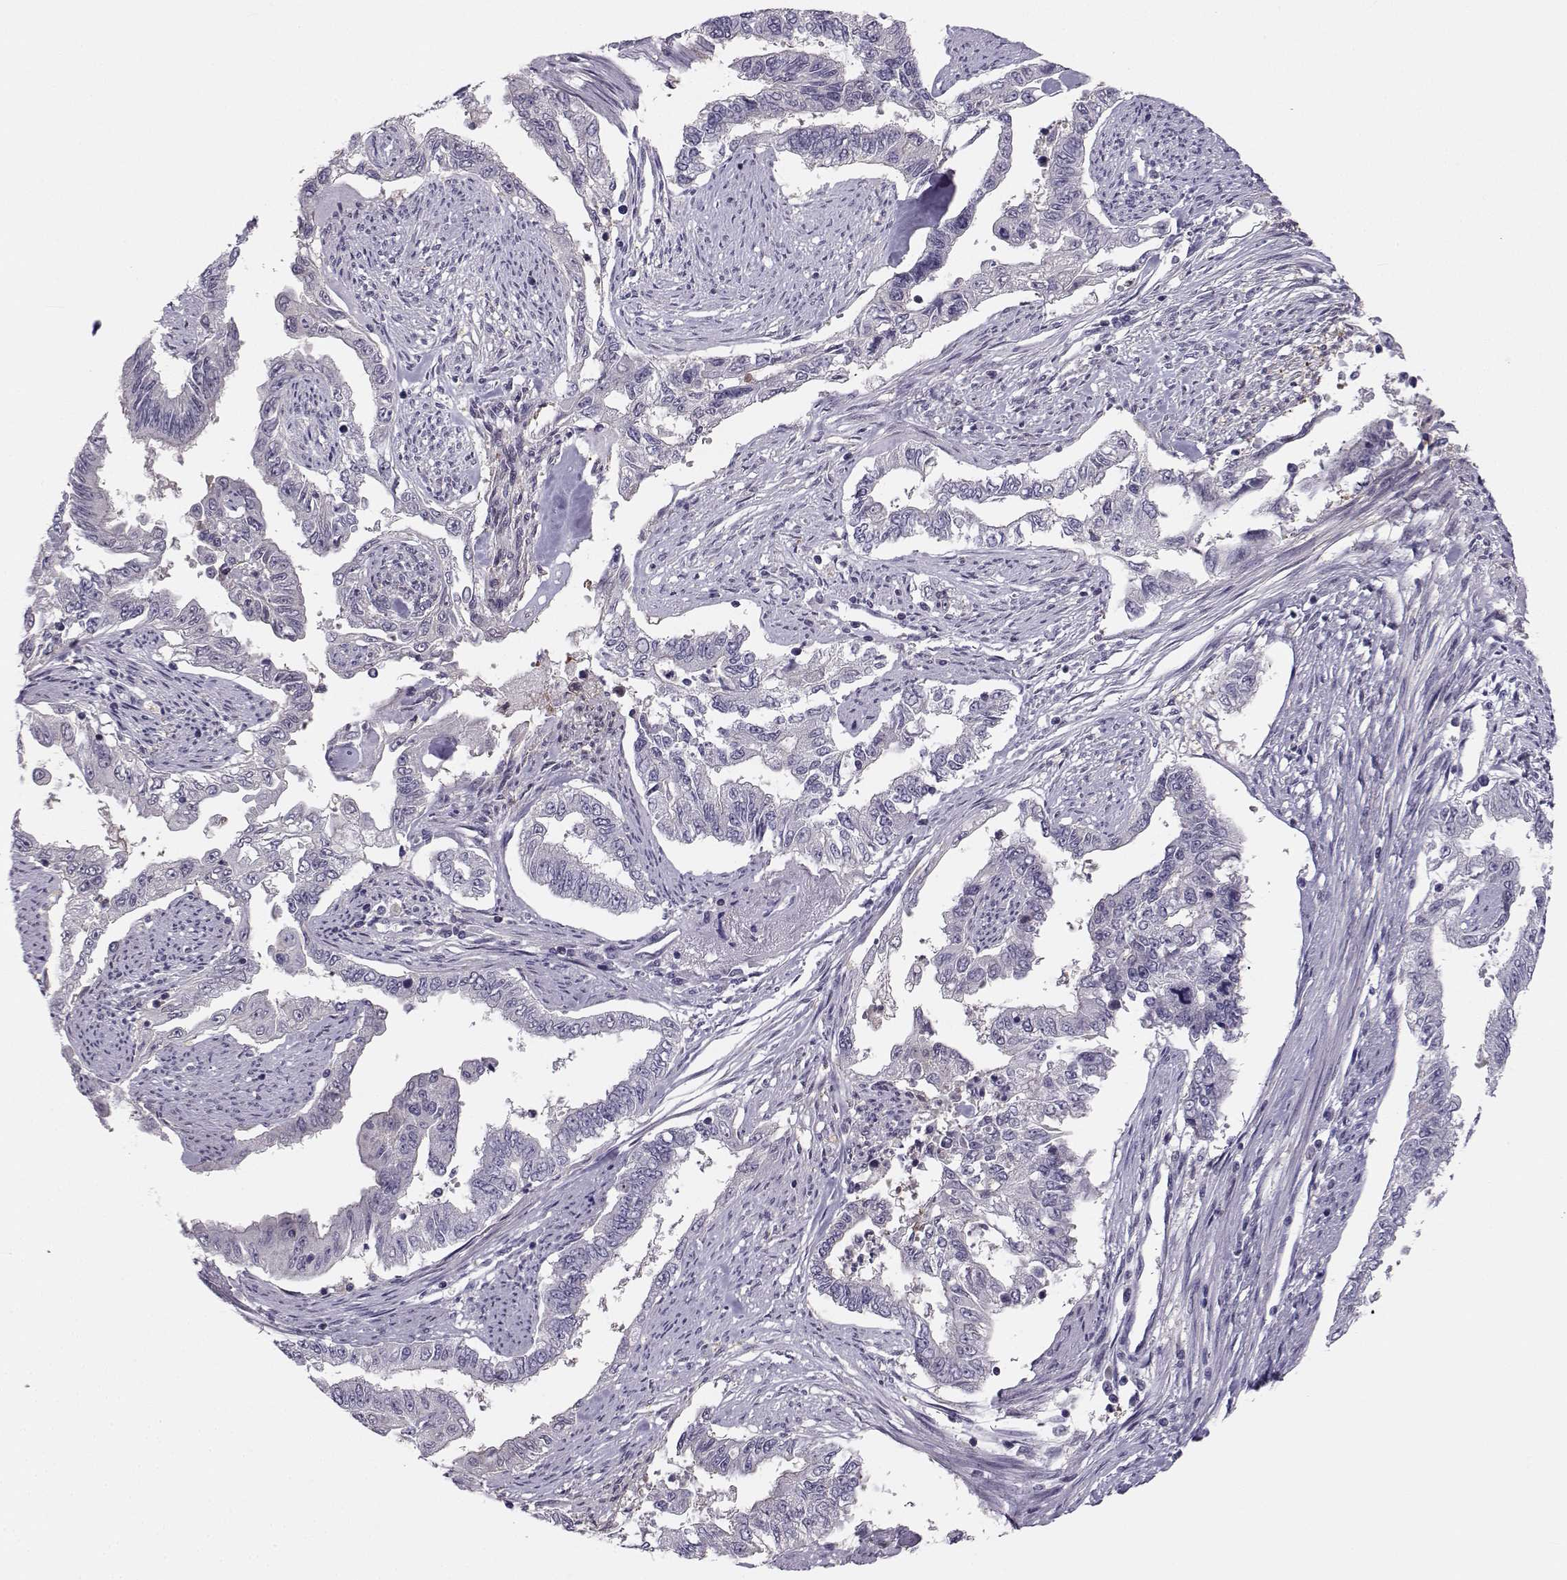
{"staining": {"intensity": "negative", "quantity": "none", "location": "none"}, "tissue": "endometrial cancer", "cell_type": "Tumor cells", "image_type": "cancer", "snomed": [{"axis": "morphology", "description": "Adenocarcinoma, NOS"}, {"axis": "topography", "description": "Uterus"}], "caption": "Adenocarcinoma (endometrial) was stained to show a protein in brown. There is no significant staining in tumor cells. Nuclei are stained in blue.", "gene": "MROH7", "patient": {"sex": "female", "age": 59}}